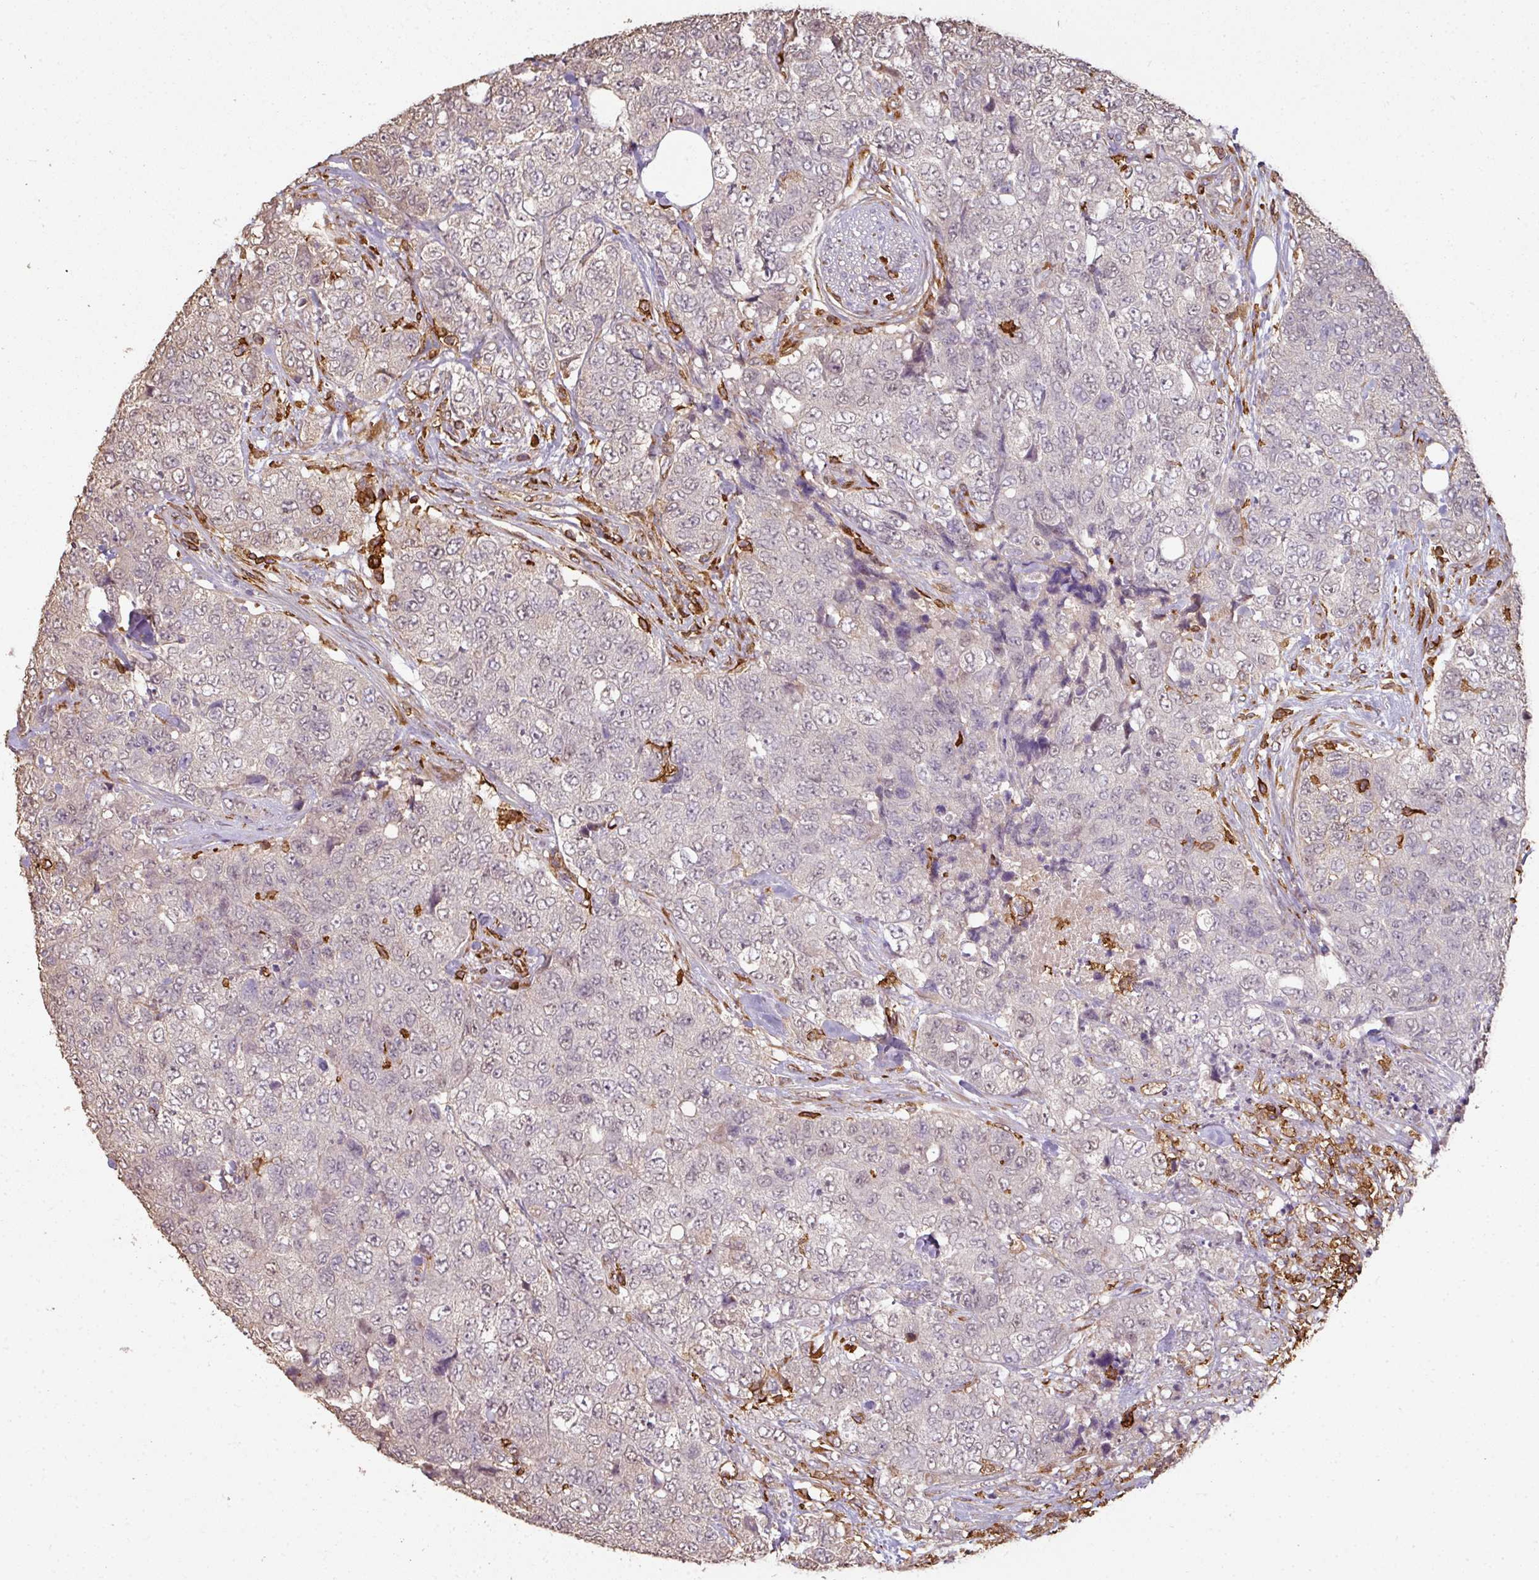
{"staining": {"intensity": "negative", "quantity": "none", "location": "none"}, "tissue": "urothelial cancer", "cell_type": "Tumor cells", "image_type": "cancer", "snomed": [{"axis": "morphology", "description": "Urothelial carcinoma, High grade"}, {"axis": "topography", "description": "Urinary bladder"}], "caption": "The photomicrograph shows no significant expression in tumor cells of urothelial cancer.", "gene": "OLFML2B", "patient": {"sex": "female", "age": 78}}